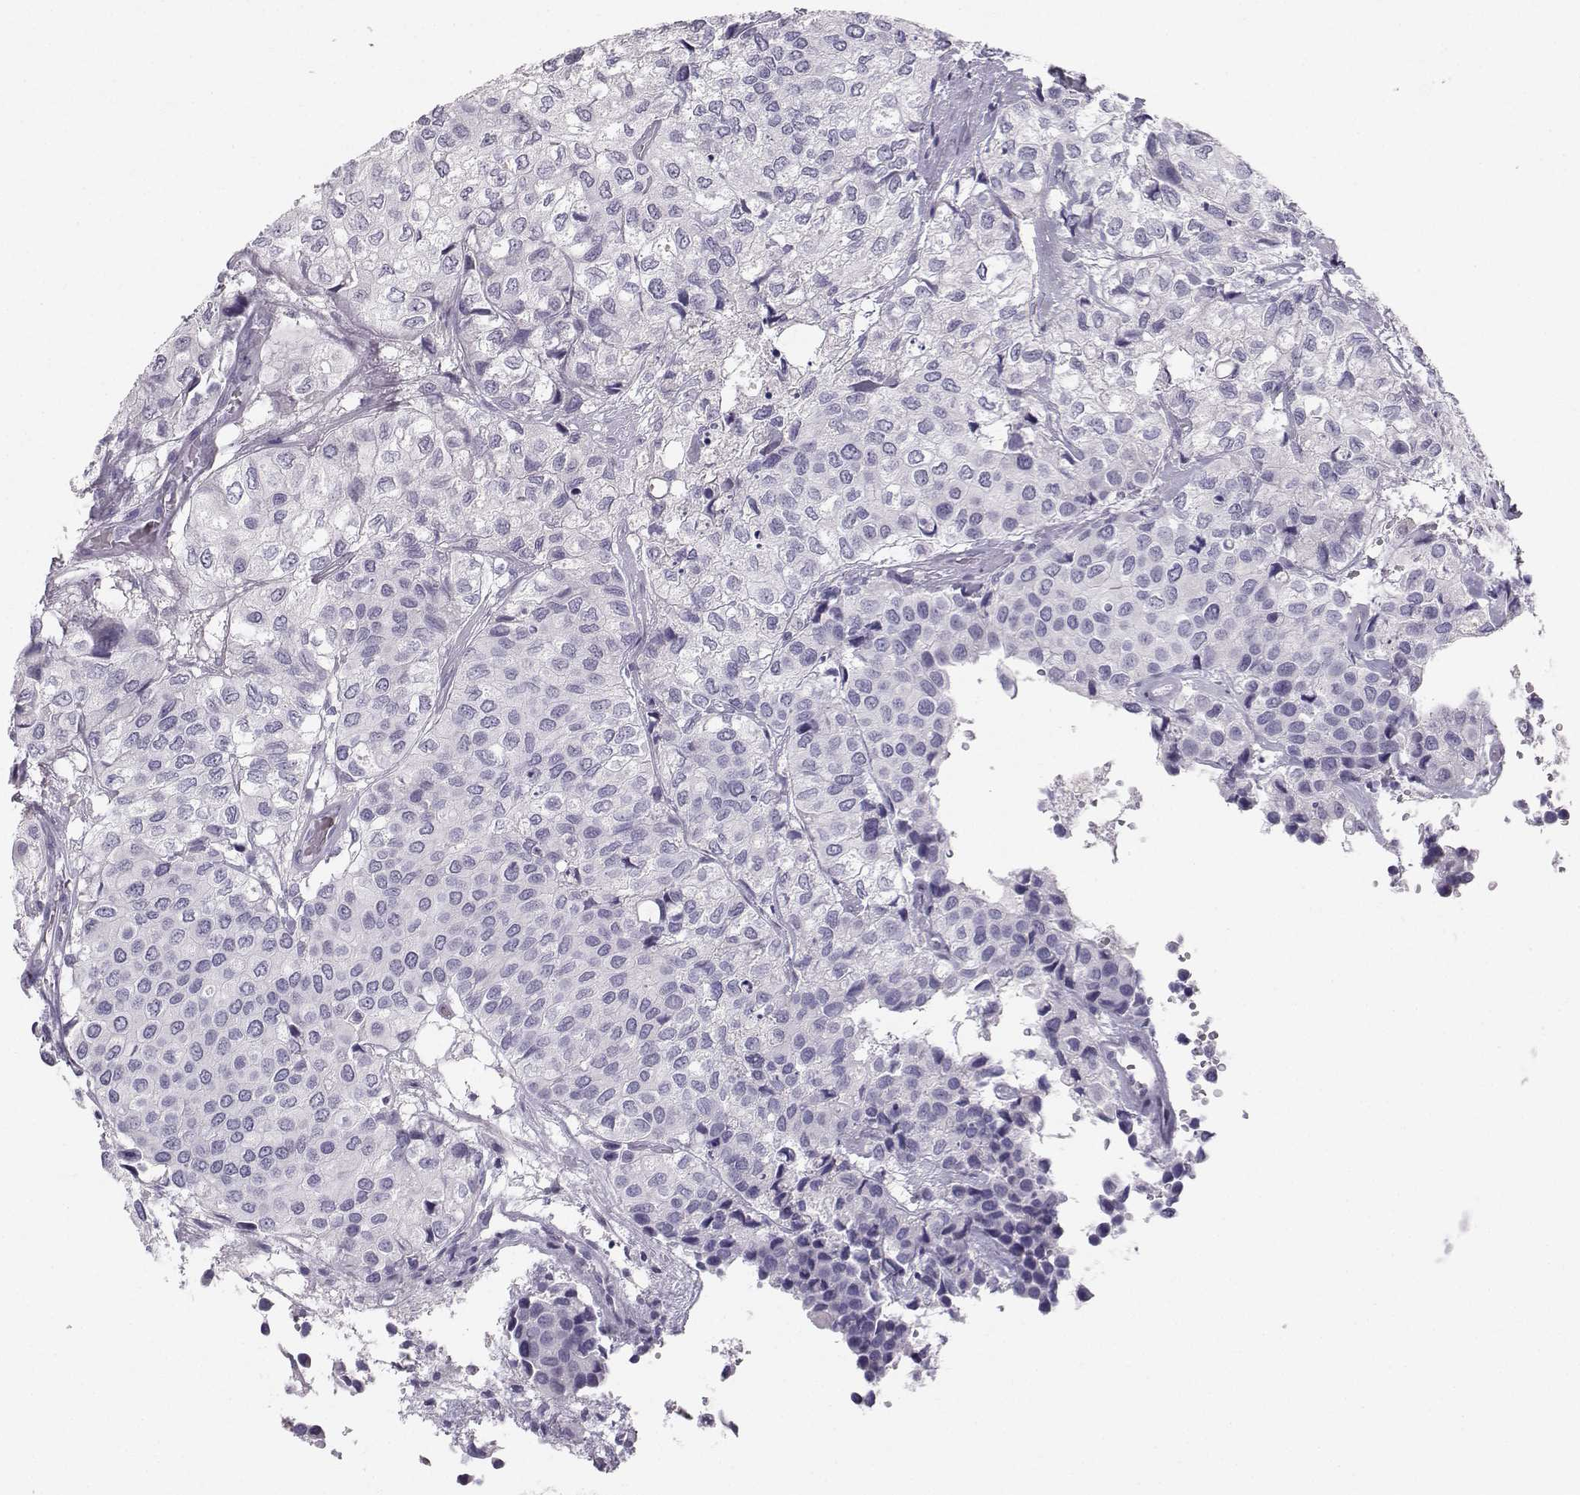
{"staining": {"intensity": "negative", "quantity": "none", "location": "none"}, "tissue": "urothelial cancer", "cell_type": "Tumor cells", "image_type": "cancer", "snomed": [{"axis": "morphology", "description": "Urothelial carcinoma, High grade"}, {"axis": "topography", "description": "Urinary bladder"}], "caption": "Immunohistochemistry micrograph of human high-grade urothelial carcinoma stained for a protein (brown), which reveals no positivity in tumor cells.", "gene": "SYCE1", "patient": {"sex": "male", "age": 73}}